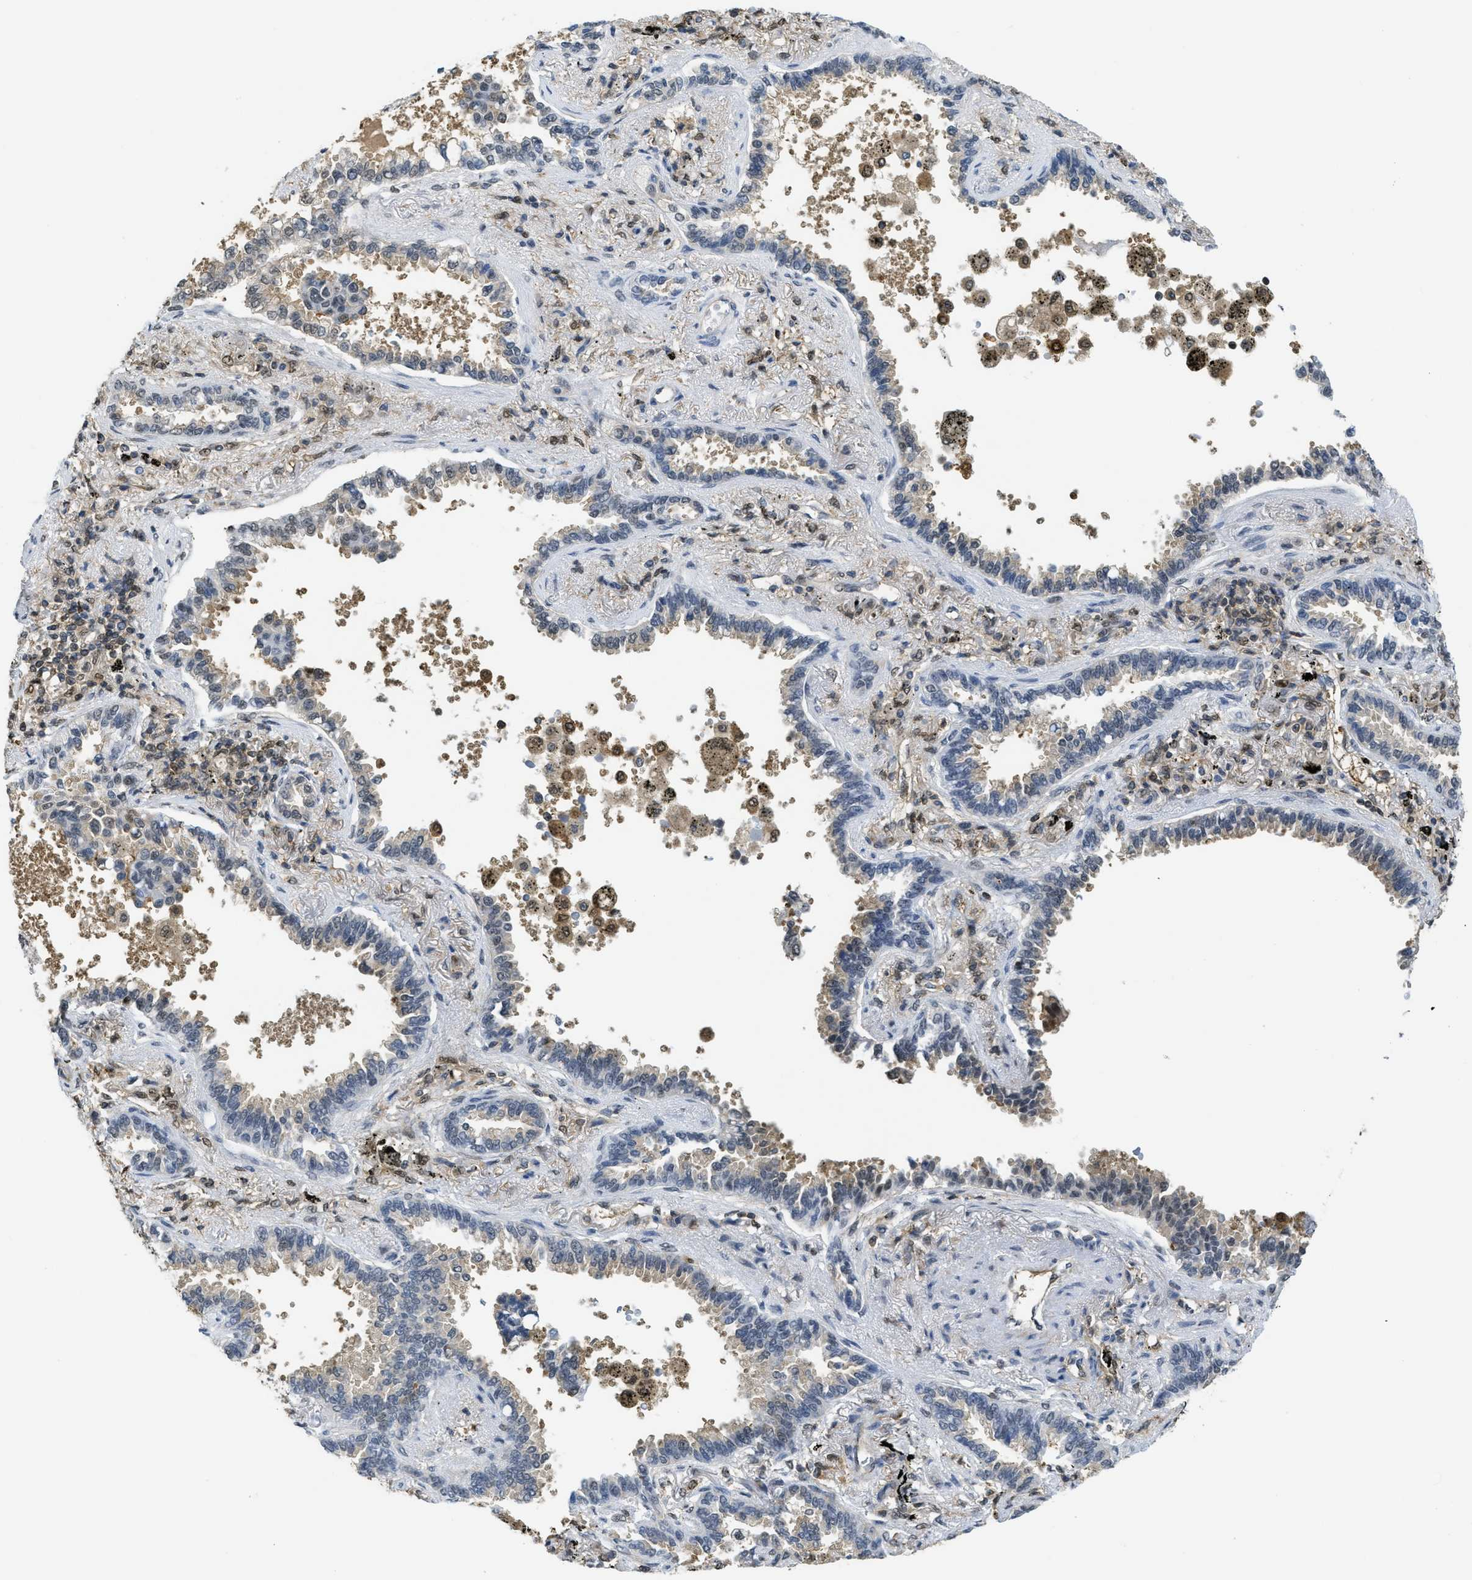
{"staining": {"intensity": "moderate", "quantity": "25%-75%", "location": "cytoplasmic/membranous,nuclear"}, "tissue": "lung cancer", "cell_type": "Tumor cells", "image_type": "cancer", "snomed": [{"axis": "morphology", "description": "Normal tissue, NOS"}, {"axis": "morphology", "description": "Adenocarcinoma, NOS"}, {"axis": "topography", "description": "Lung"}], "caption": "This image exhibits lung cancer stained with immunohistochemistry to label a protein in brown. The cytoplasmic/membranous and nuclear of tumor cells show moderate positivity for the protein. Nuclei are counter-stained blue.", "gene": "PSMC5", "patient": {"sex": "male", "age": 59}}